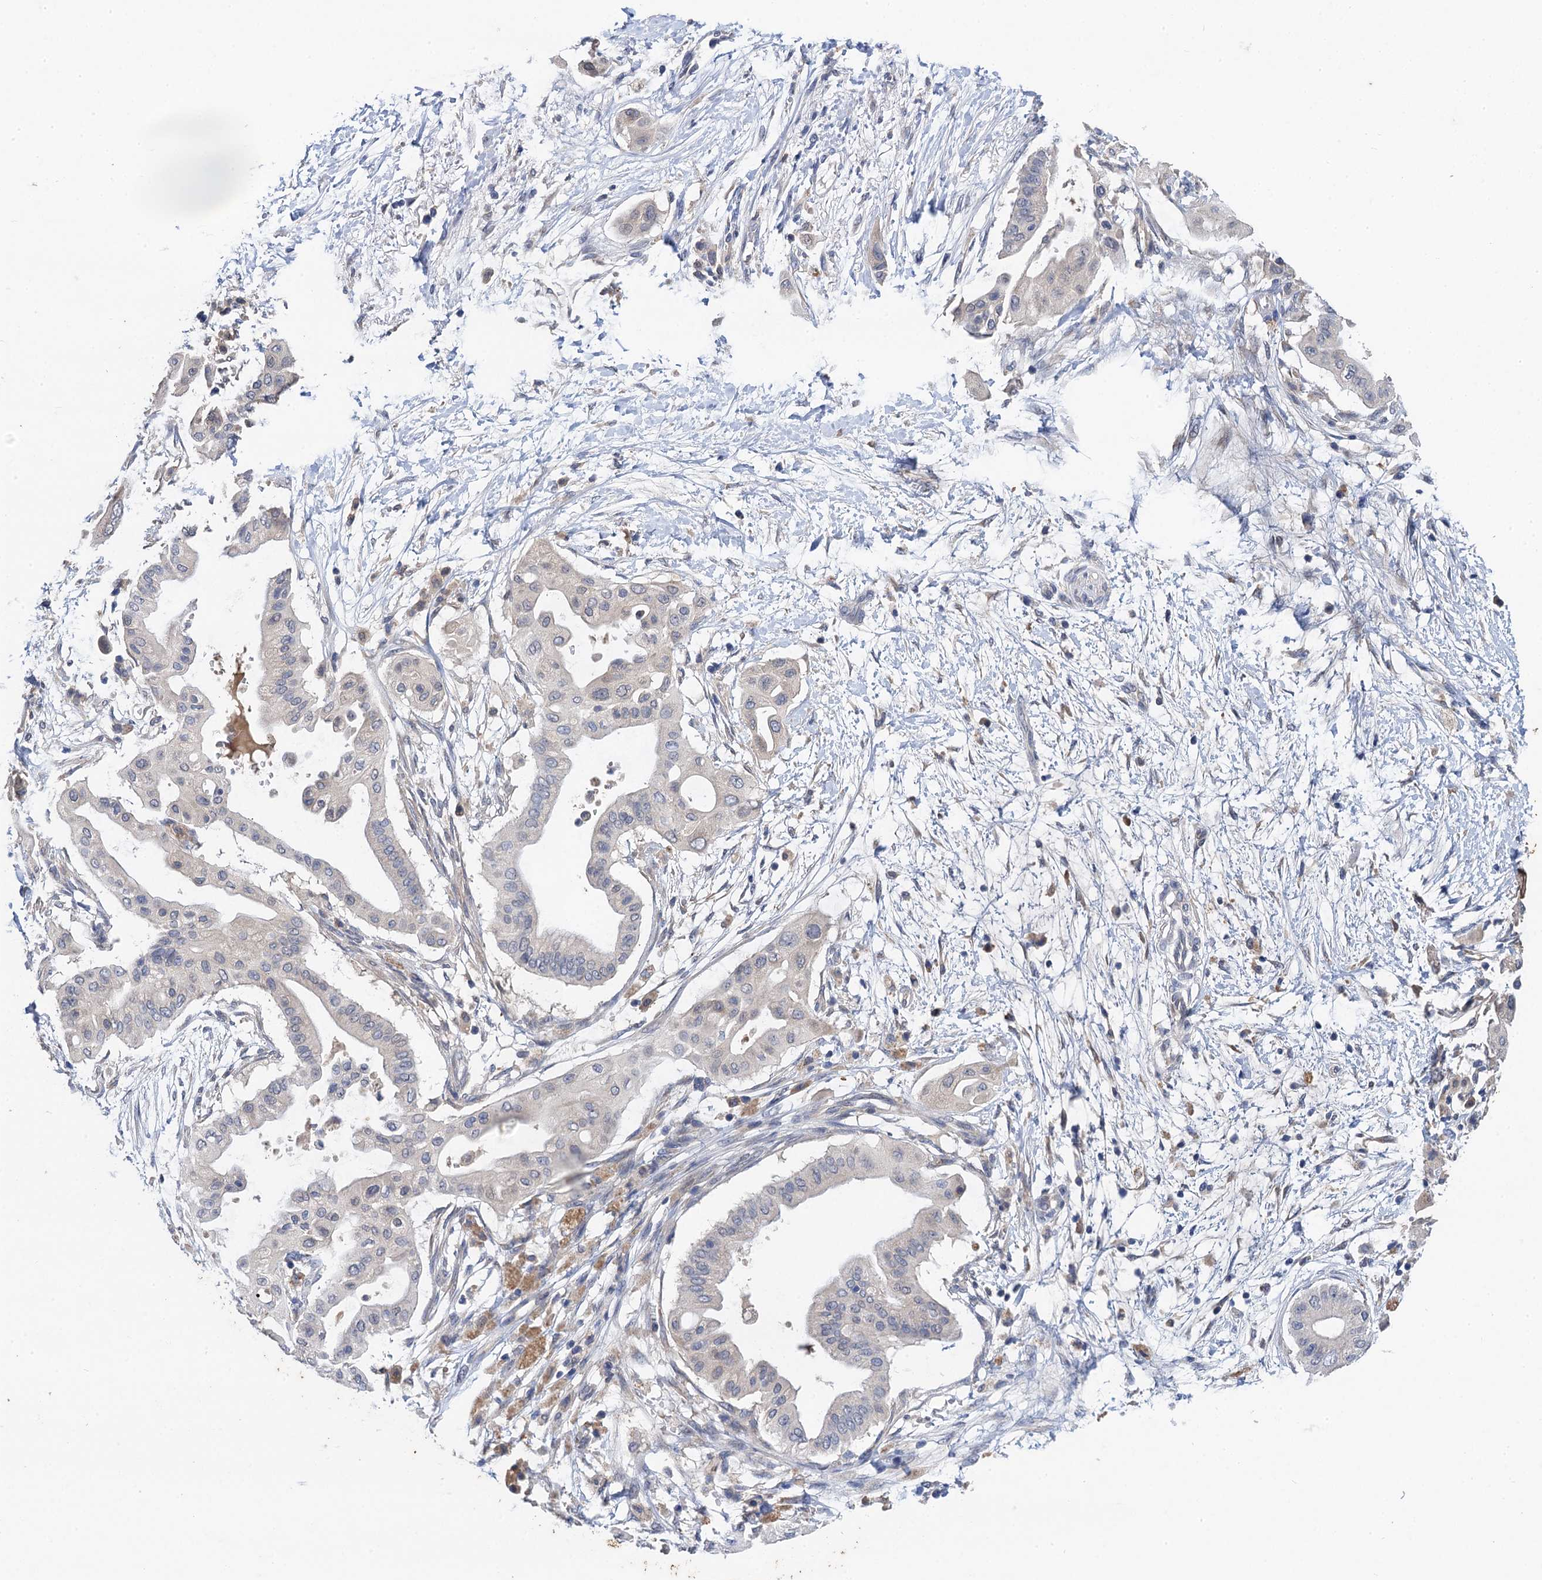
{"staining": {"intensity": "negative", "quantity": "none", "location": "none"}, "tissue": "pancreatic cancer", "cell_type": "Tumor cells", "image_type": "cancer", "snomed": [{"axis": "morphology", "description": "Adenocarcinoma, NOS"}, {"axis": "topography", "description": "Pancreas"}], "caption": "The IHC photomicrograph has no significant expression in tumor cells of pancreatic cancer (adenocarcinoma) tissue. (Immunohistochemistry, brightfield microscopy, high magnification).", "gene": "TMEM39B", "patient": {"sex": "male", "age": 68}}